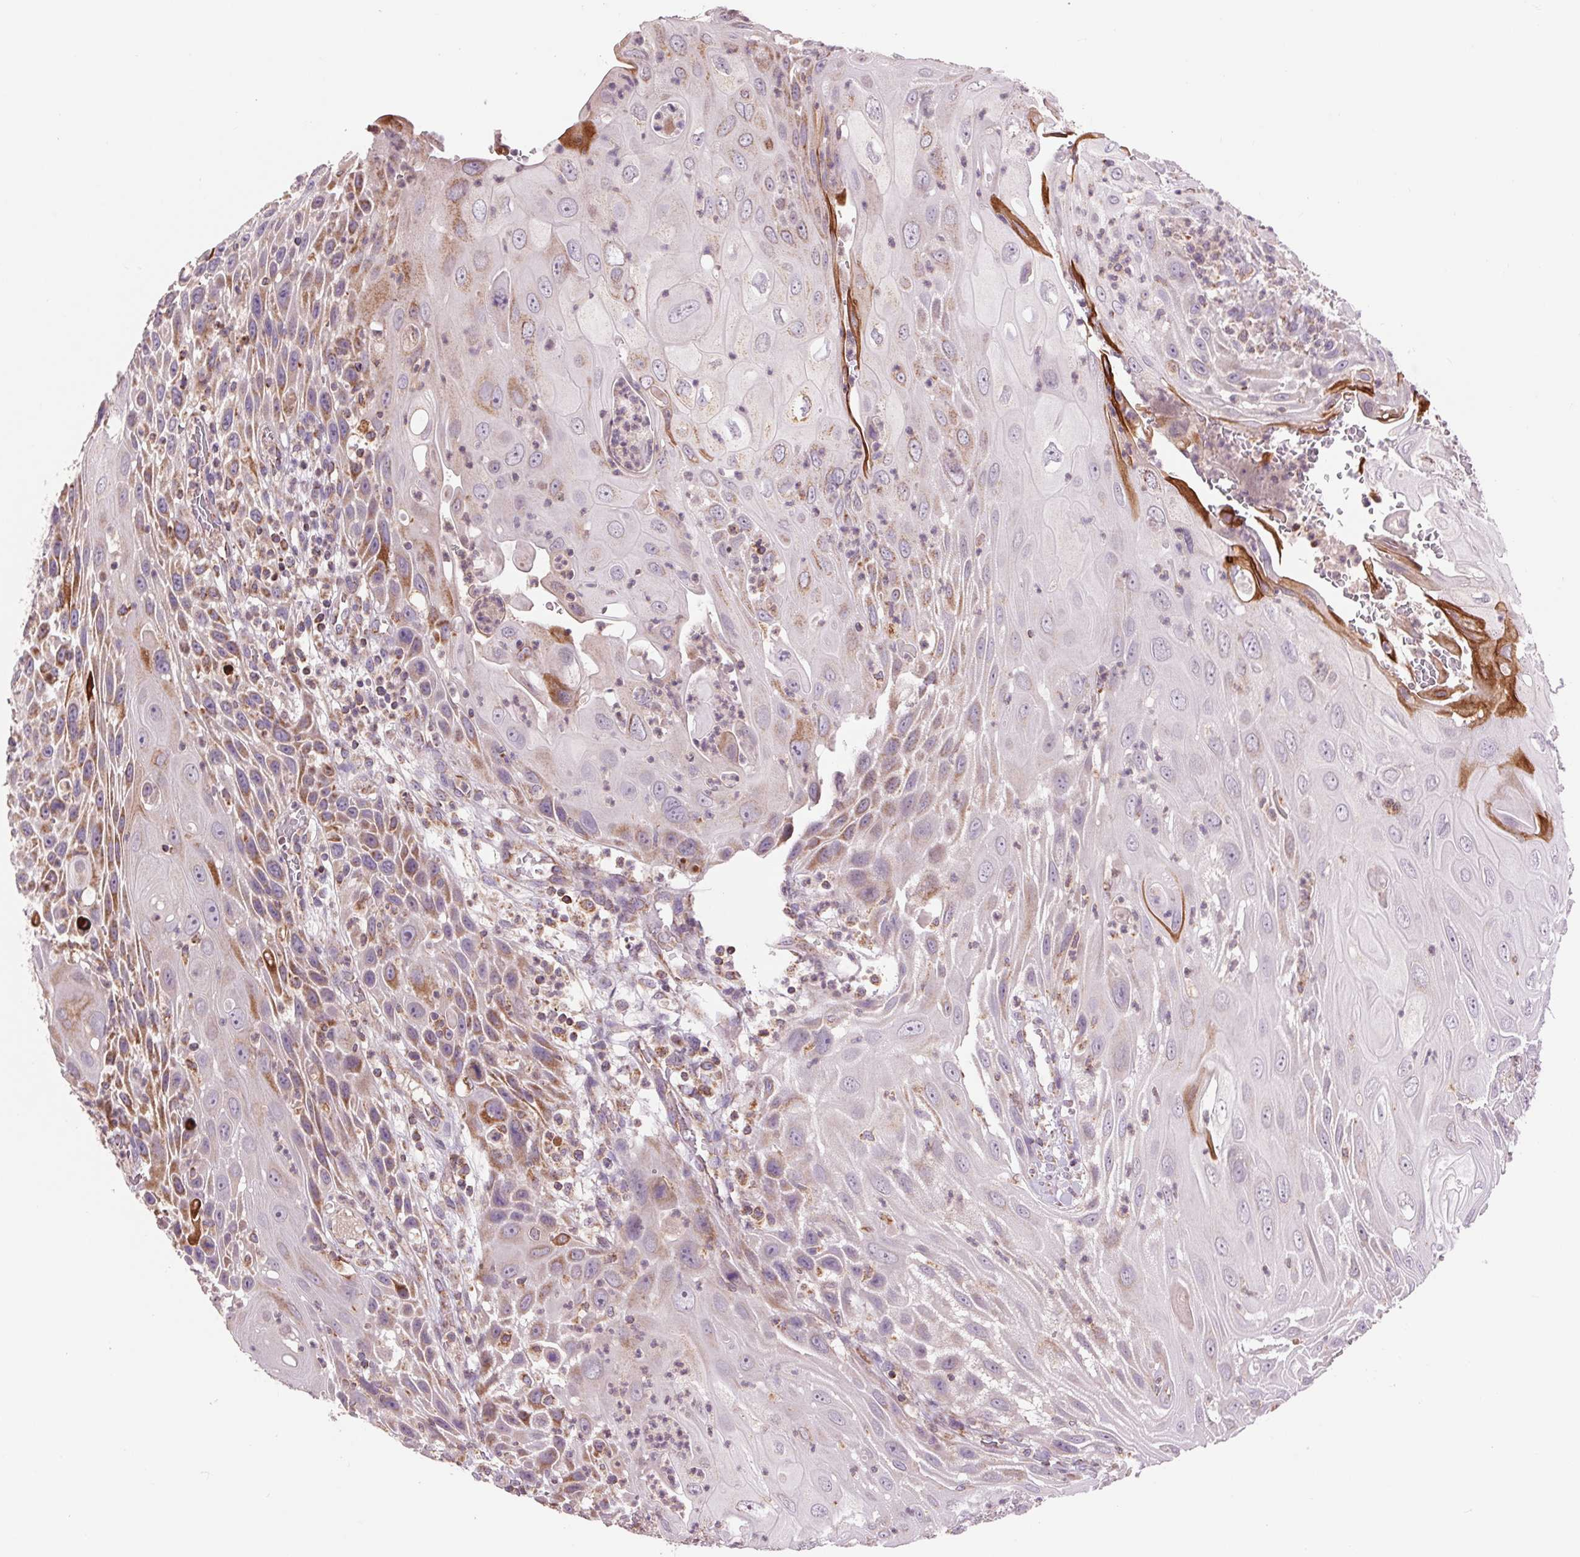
{"staining": {"intensity": "moderate", "quantity": "<25%", "location": "cytoplasmic/membranous"}, "tissue": "head and neck cancer", "cell_type": "Tumor cells", "image_type": "cancer", "snomed": [{"axis": "morphology", "description": "Squamous cell carcinoma, NOS"}, {"axis": "topography", "description": "Head-Neck"}], "caption": "IHC histopathology image of neoplastic tissue: head and neck cancer stained using immunohistochemistry displays low levels of moderate protein expression localized specifically in the cytoplasmic/membranous of tumor cells, appearing as a cytoplasmic/membranous brown color.", "gene": "COX6A1", "patient": {"sex": "male", "age": 69}}